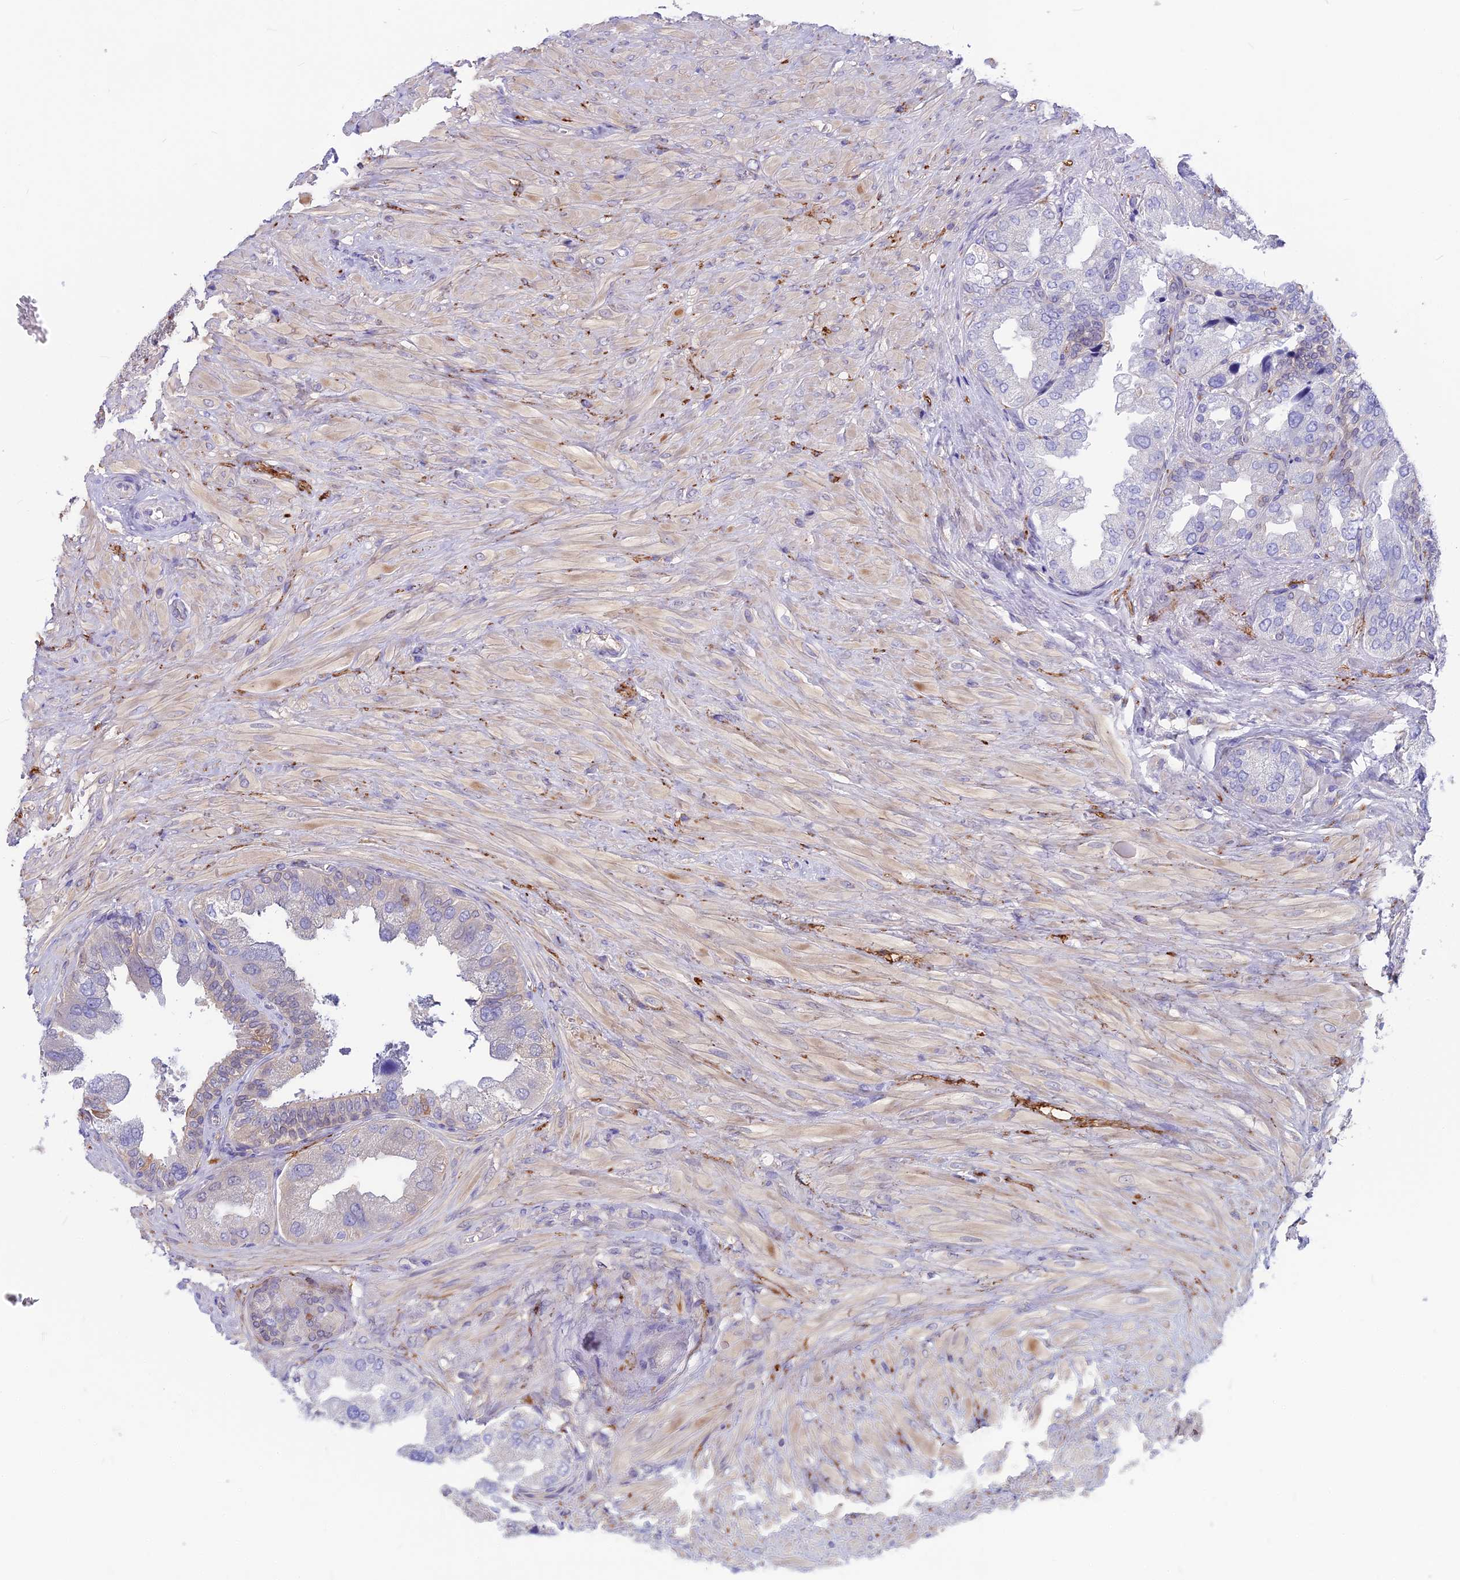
{"staining": {"intensity": "weak", "quantity": "25%-75%", "location": "cytoplasmic/membranous"}, "tissue": "seminal vesicle", "cell_type": "Glandular cells", "image_type": "normal", "snomed": [{"axis": "morphology", "description": "Normal tissue, NOS"}, {"axis": "topography", "description": "Seminal veicle"}, {"axis": "topography", "description": "Peripheral nerve tissue"}], "caption": "Seminal vesicle stained with IHC displays weak cytoplasmic/membranous staining in approximately 25%-75% of glandular cells.", "gene": "SNAP91", "patient": {"sex": "male", "age": 63}}